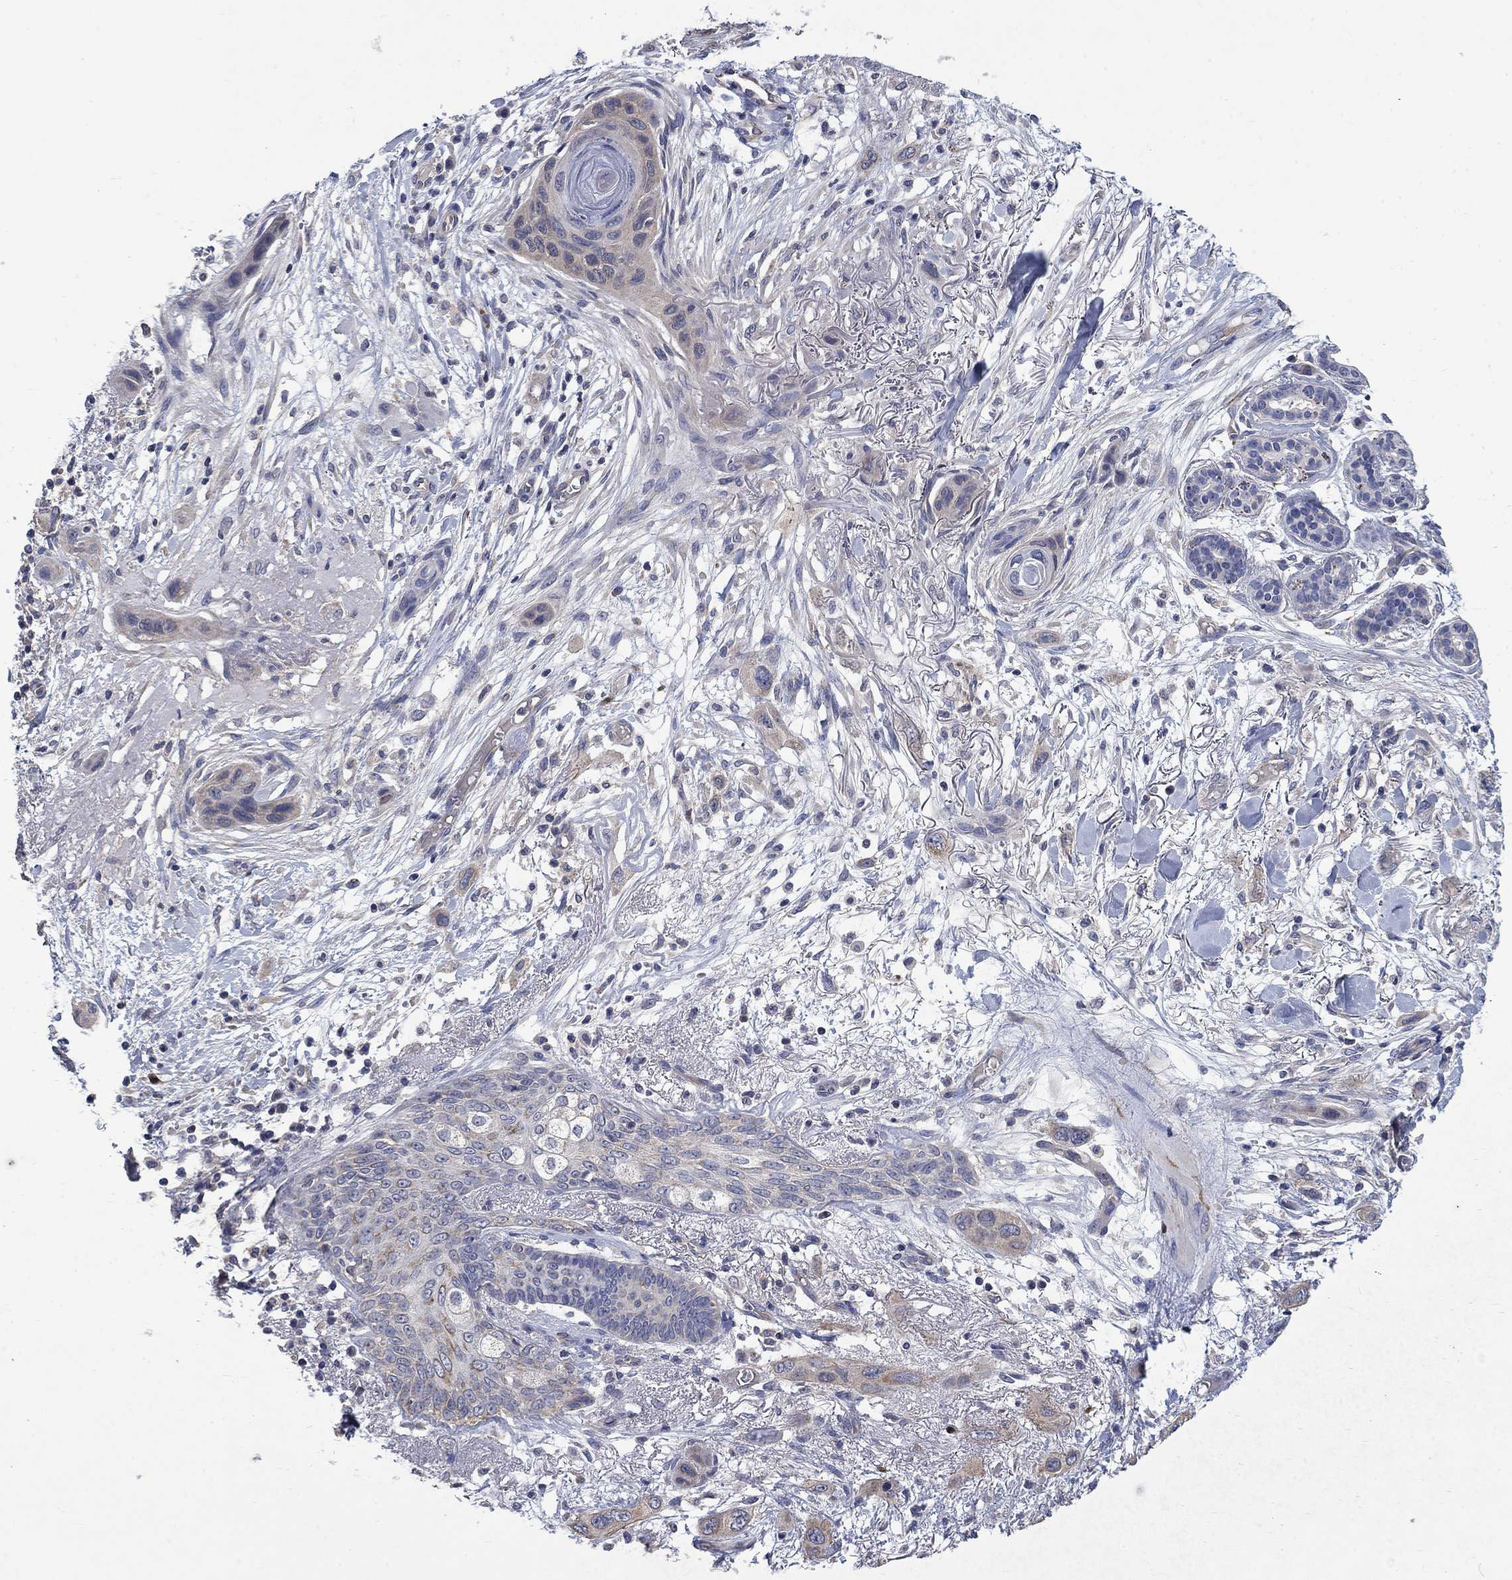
{"staining": {"intensity": "moderate", "quantity": "<25%", "location": "cytoplasmic/membranous"}, "tissue": "skin cancer", "cell_type": "Tumor cells", "image_type": "cancer", "snomed": [{"axis": "morphology", "description": "Squamous cell carcinoma, NOS"}, {"axis": "topography", "description": "Skin"}], "caption": "Protein expression analysis of skin cancer exhibits moderate cytoplasmic/membranous positivity in approximately <25% of tumor cells. (brown staining indicates protein expression, while blue staining denotes nuclei).", "gene": "HSPA12A", "patient": {"sex": "male", "age": 79}}